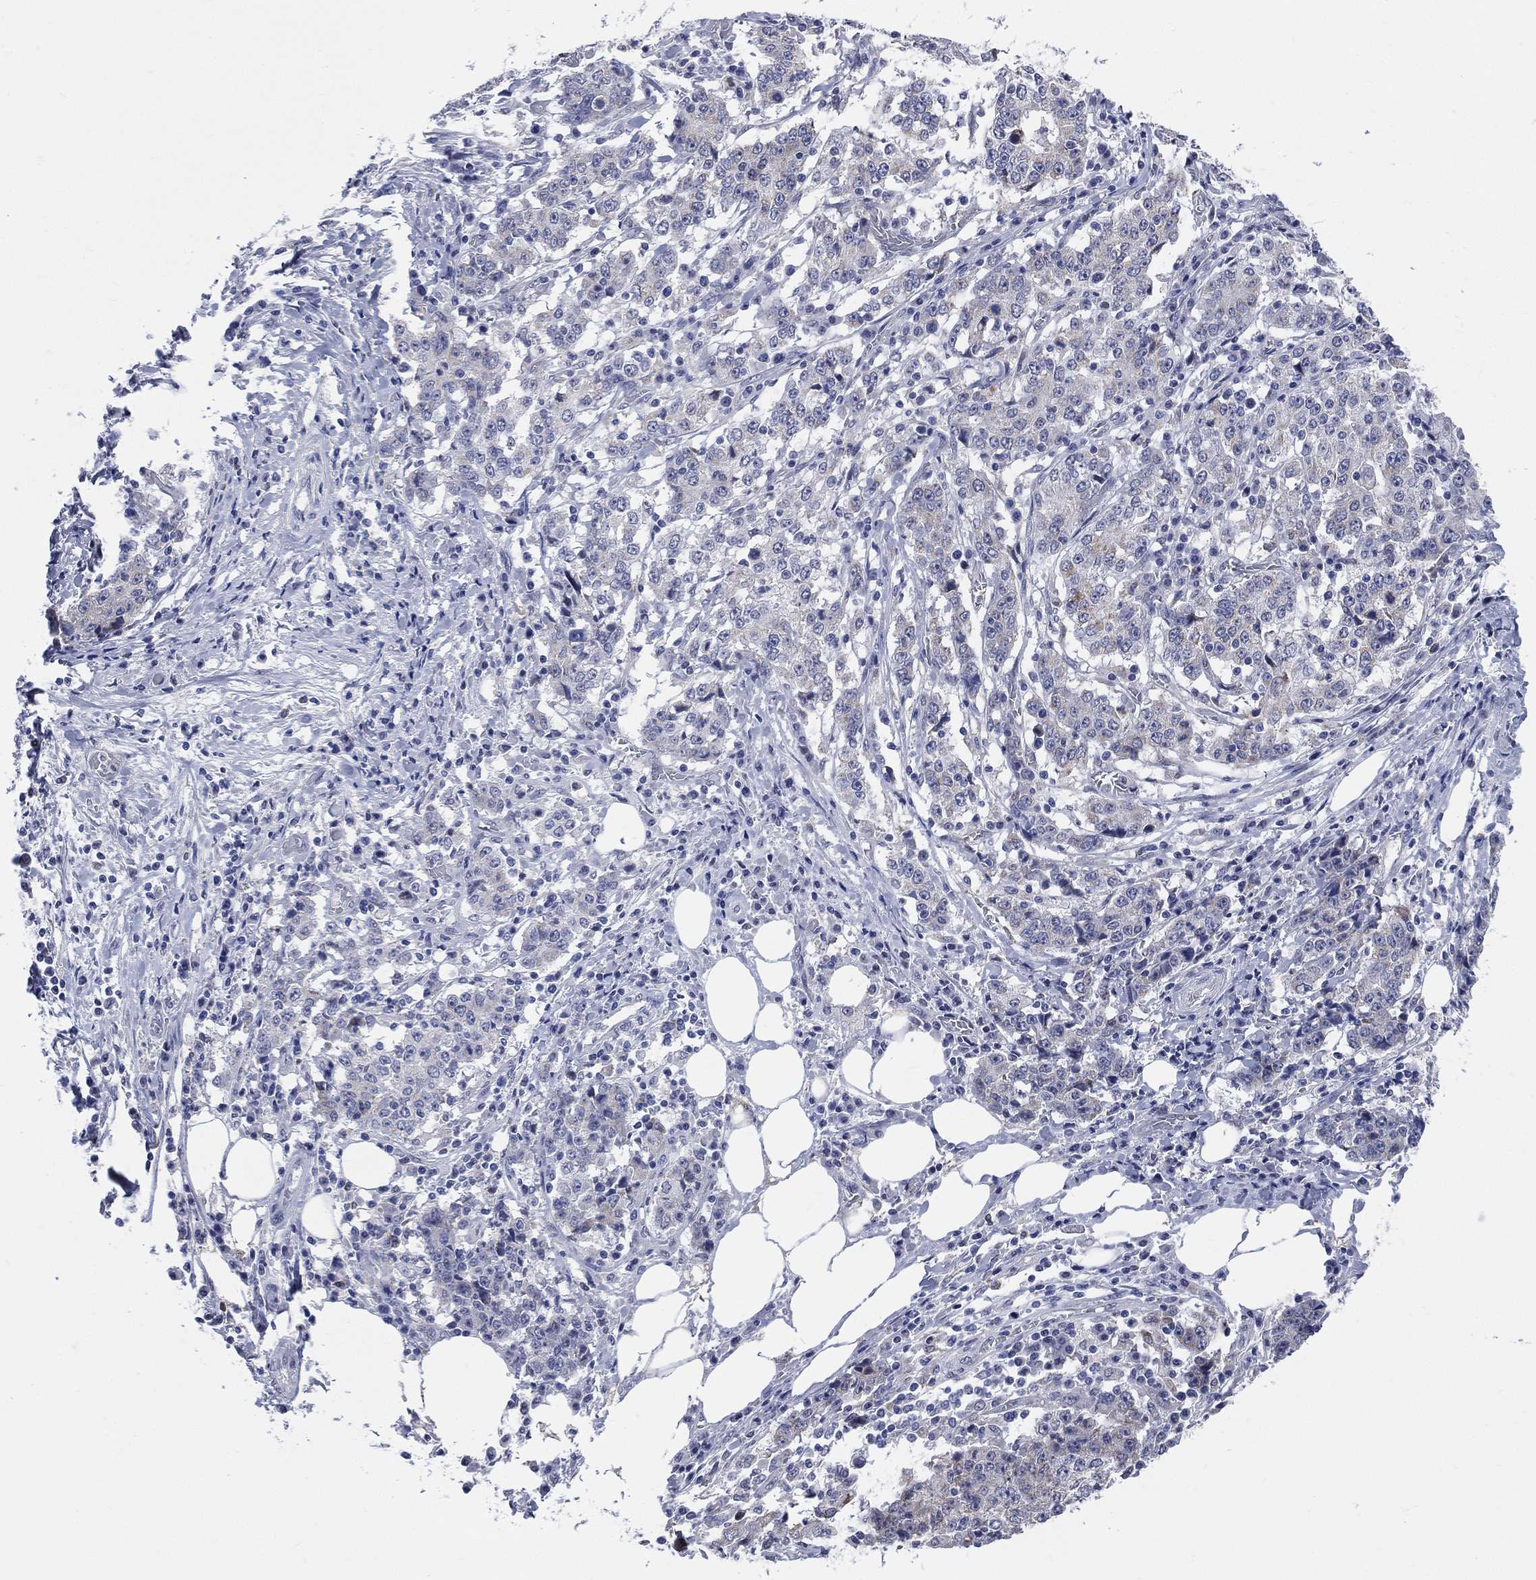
{"staining": {"intensity": "negative", "quantity": "none", "location": "none"}, "tissue": "stomach cancer", "cell_type": "Tumor cells", "image_type": "cancer", "snomed": [{"axis": "morphology", "description": "Adenocarcinoma, NOS"}, {"axis": "topography", "description": "Stomach"}], "caption": "DAB immunohistochemical staining of human adenocarcinoma (stomach) exhibits no significant positivity in tumor cells.", "gene": "AKAP3", "patient": {"sex": "male", "age": 59}}